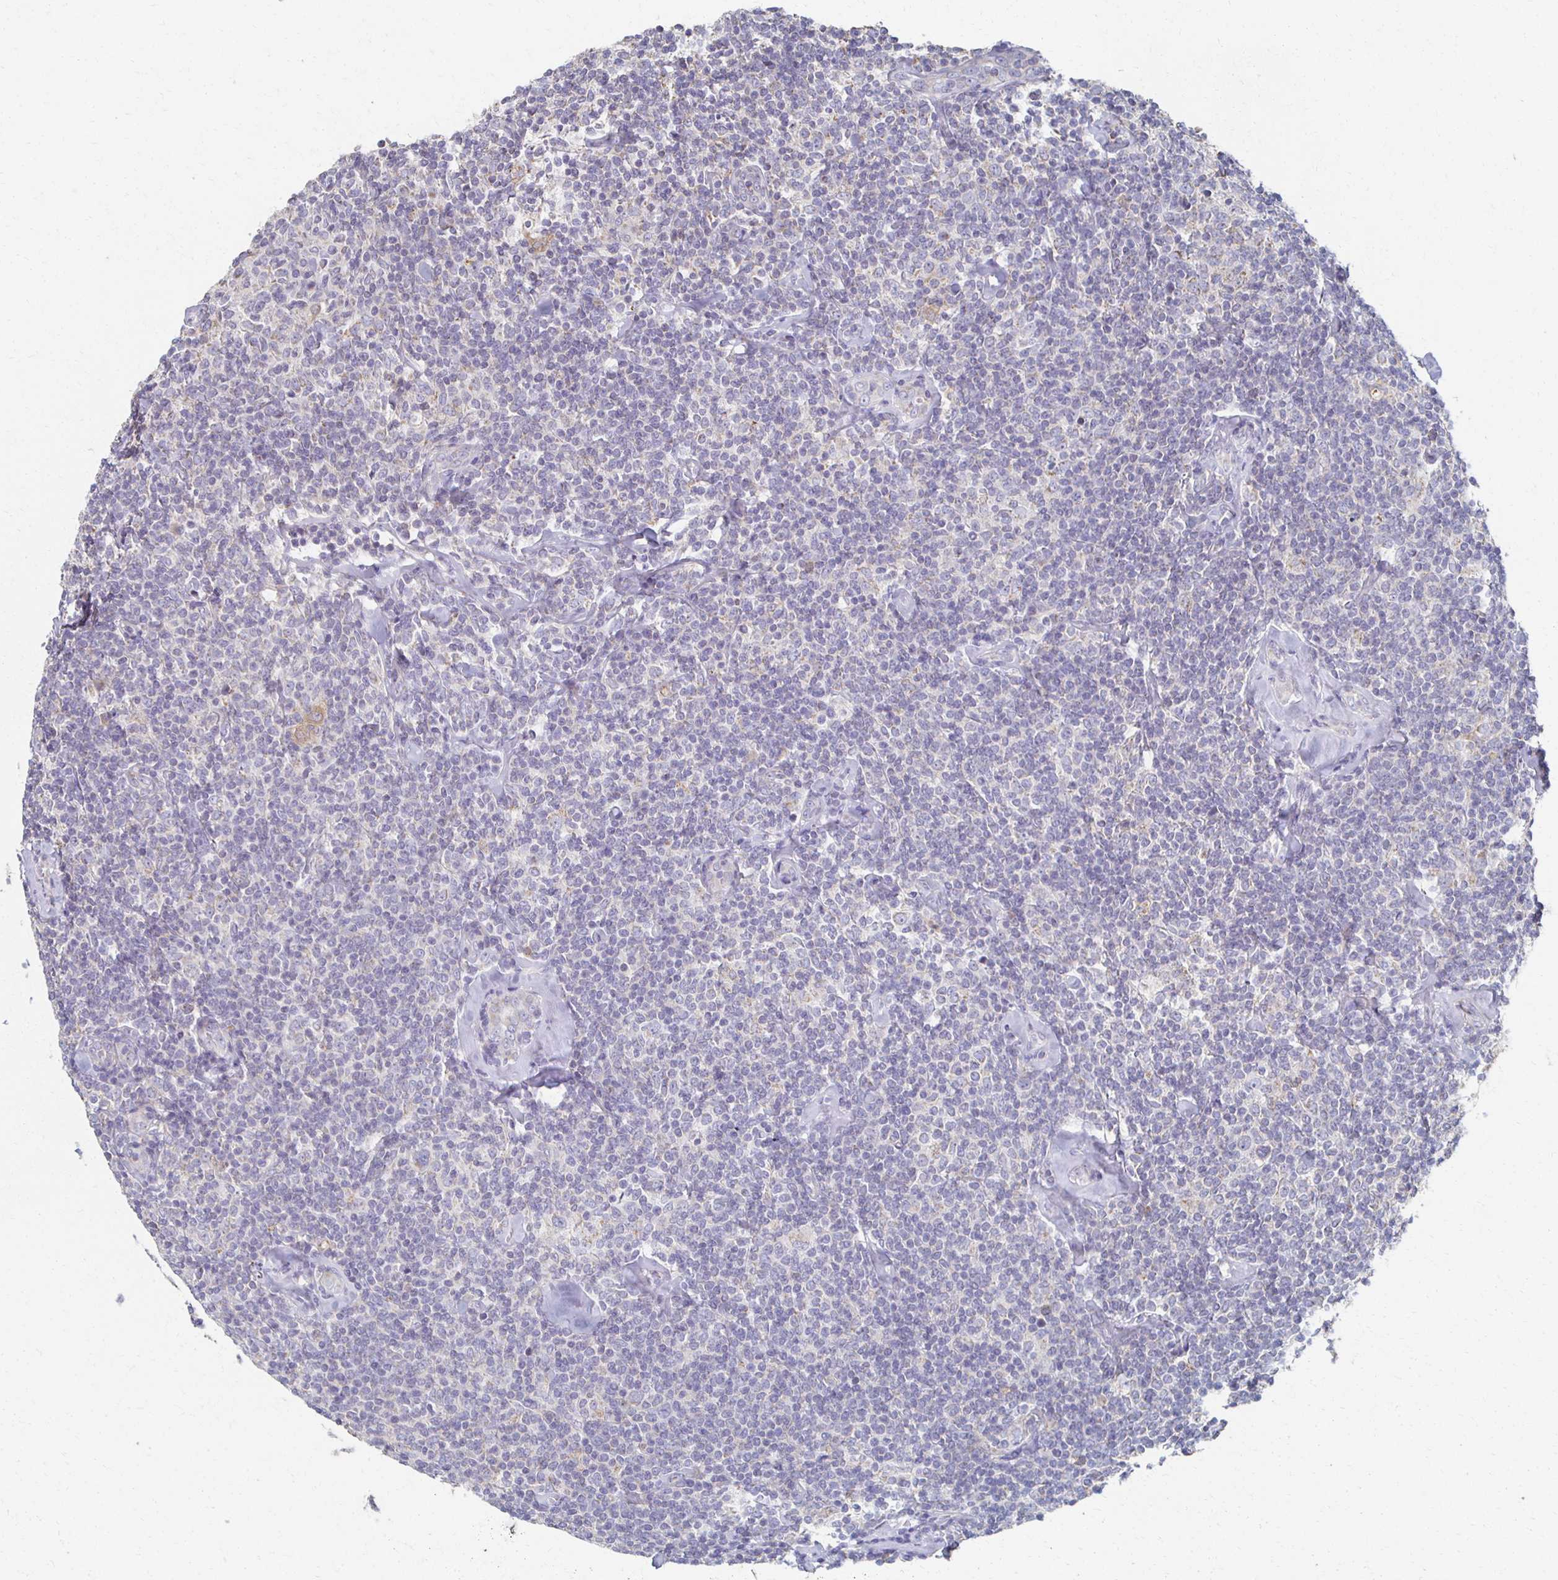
{"staining": {"intensity": "negative", "quantity": "none", "location": "none"}, "tissue": "lymphoma", "cell_type": "Tumor cells", "image_type": "cancer", "snomed": [{"axis": "morphology", "description": "Malignant lymphoma, non-Hodgkin's type, Low grade"}, {"axis": "topography", "description": "Lymph node"}], "caption": "High power microscopy image of an immunohistochemistry histopathology image of low-grade malignant lymphoma, non-Hodgkin's type, revealing no significant positivity in tumor cells. (DAB (3,3'-diaminobenzidine) IHC, high magnification).", "gene": "CX3CR1", "patient": {"sex": "female", "age": 56}}